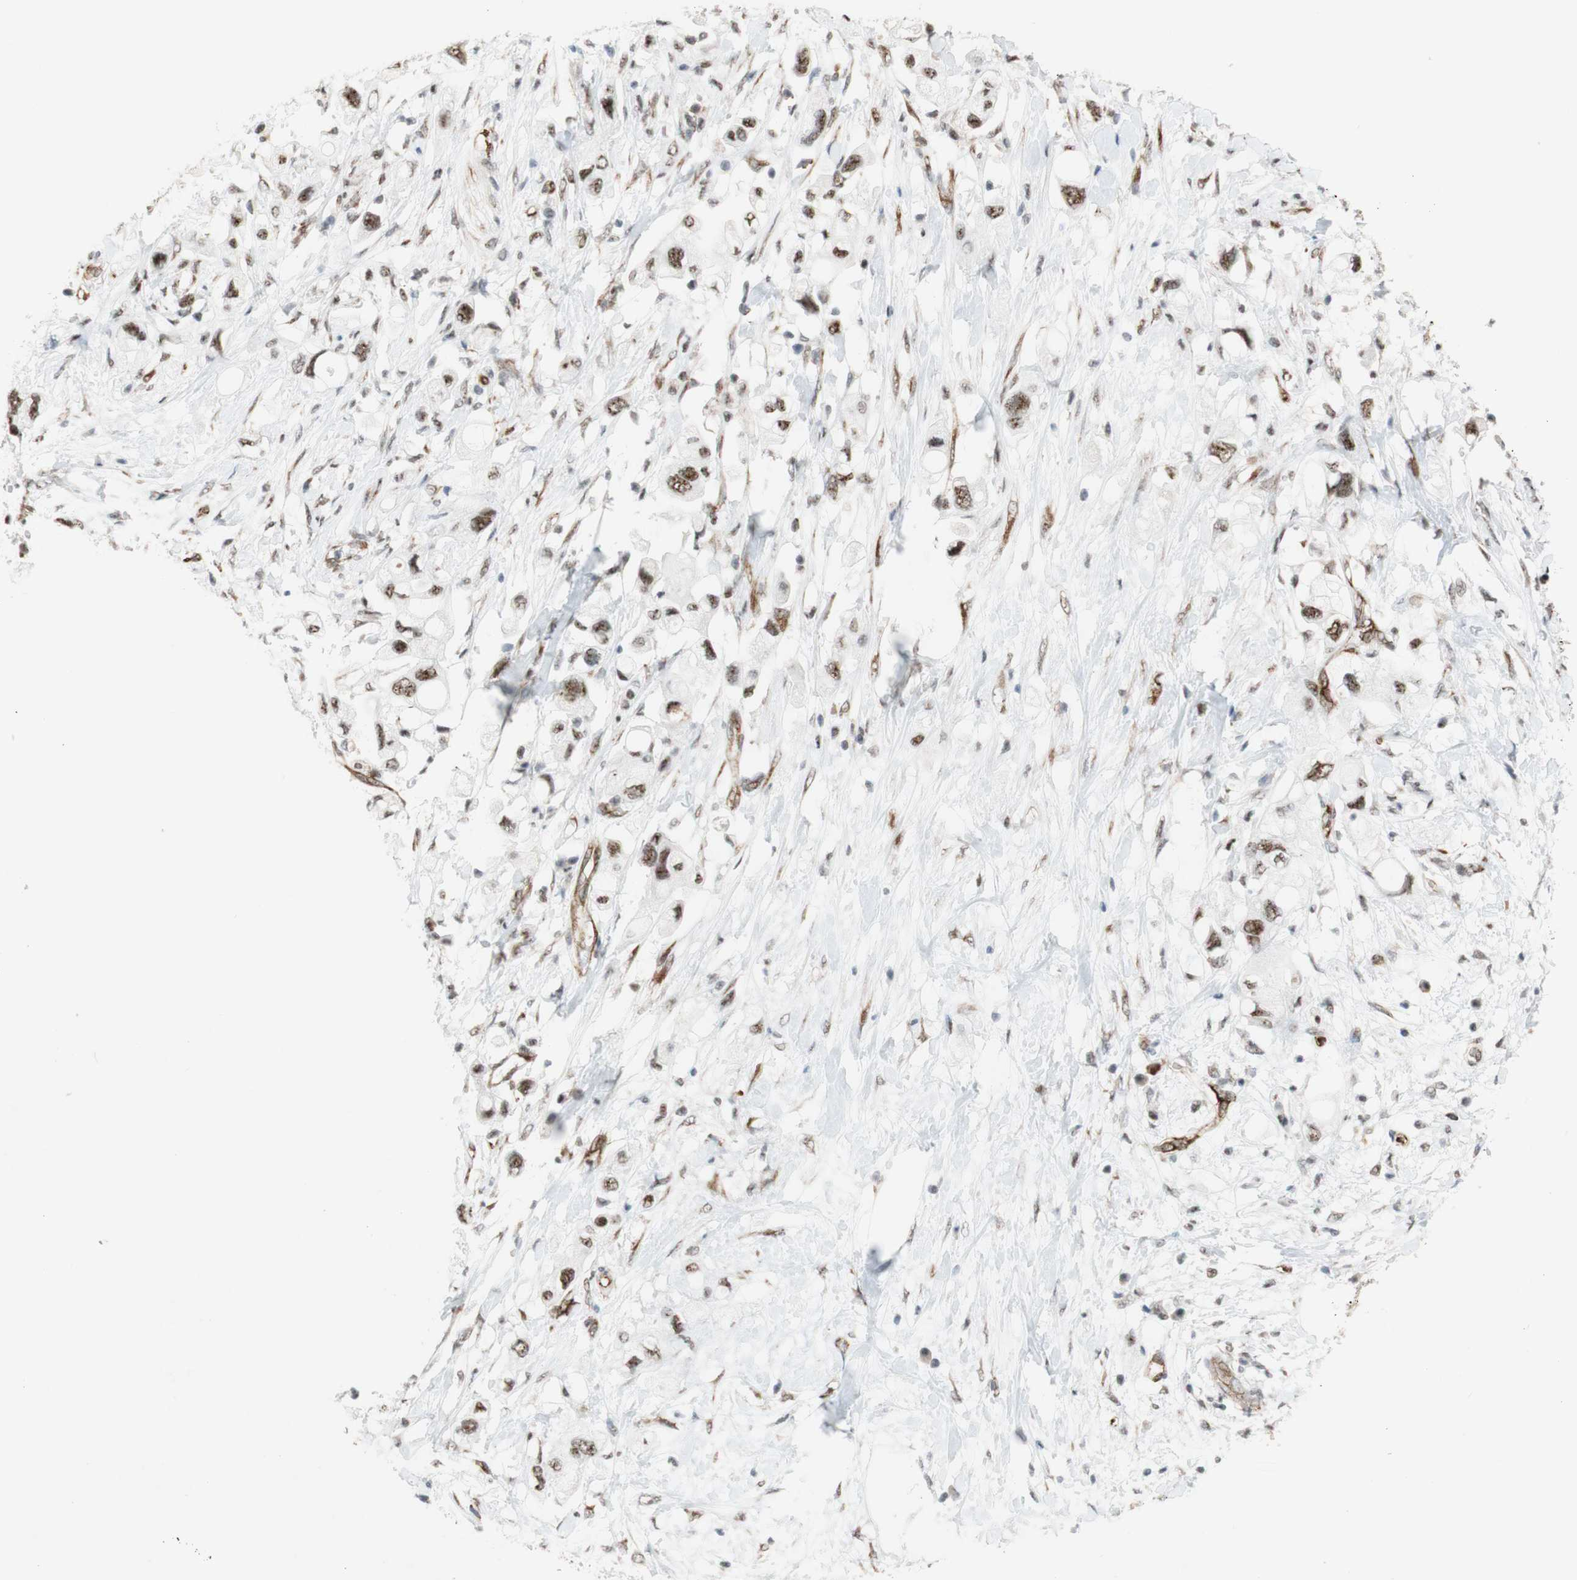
{"staining": {"intensity": "moderate", "quantity": ">75%", "location": "nuclear"}, "tissue": "pancreatic cancer", "cell_type": "Tumor cells", "image_type": "cancer", "snomed": [{"axis": "morphology", "description": "Adenocarcinoma, NOS"}, {"axis": "topography", "description": "Pancreas"}], "caption": "Protein staining of pancreatic cancer tissue reveals moderate nuclear positivity in approximately >75% of tumor cells.", "gene": "SAP18", "patient": {"sex": "female", "age": 56}}